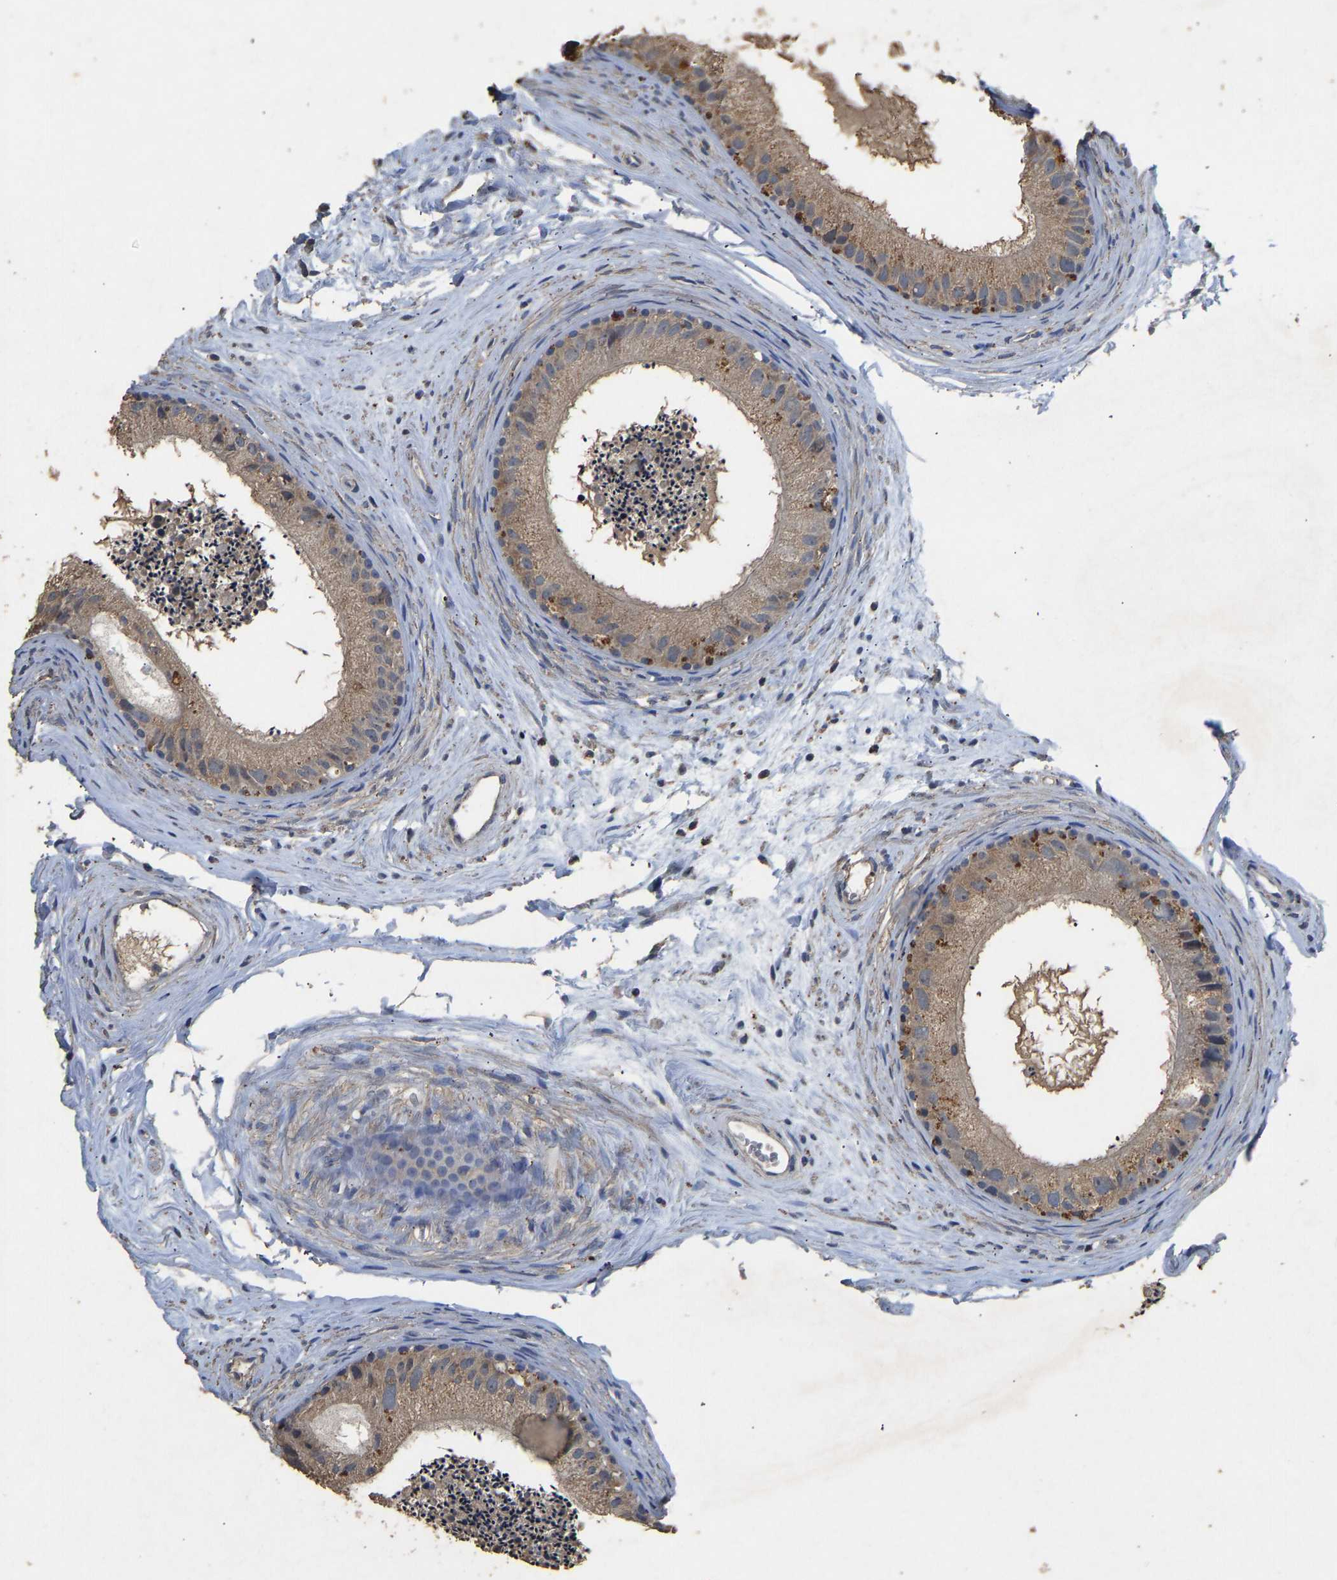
{"staining": {"intensity": "moderate", "quantity": ">75%", "location": "cytoplasmic/membranous"}, "tissue": "epididymis", "cell_type": "Glandular cells", "image_type": "normal", "snomed": [{"axis": "morphology", "description": "Normal tissue, NOS"}, {"axis": "topography", "description": "Epididymis"}], "caption": "Glandular cells demonstrate moderate cytoplasmic/membranous expression in approximately >75% of cells in benign epididymis.", "gene": "CIDEC", "patient": {"sex": "male", "age": 56}}